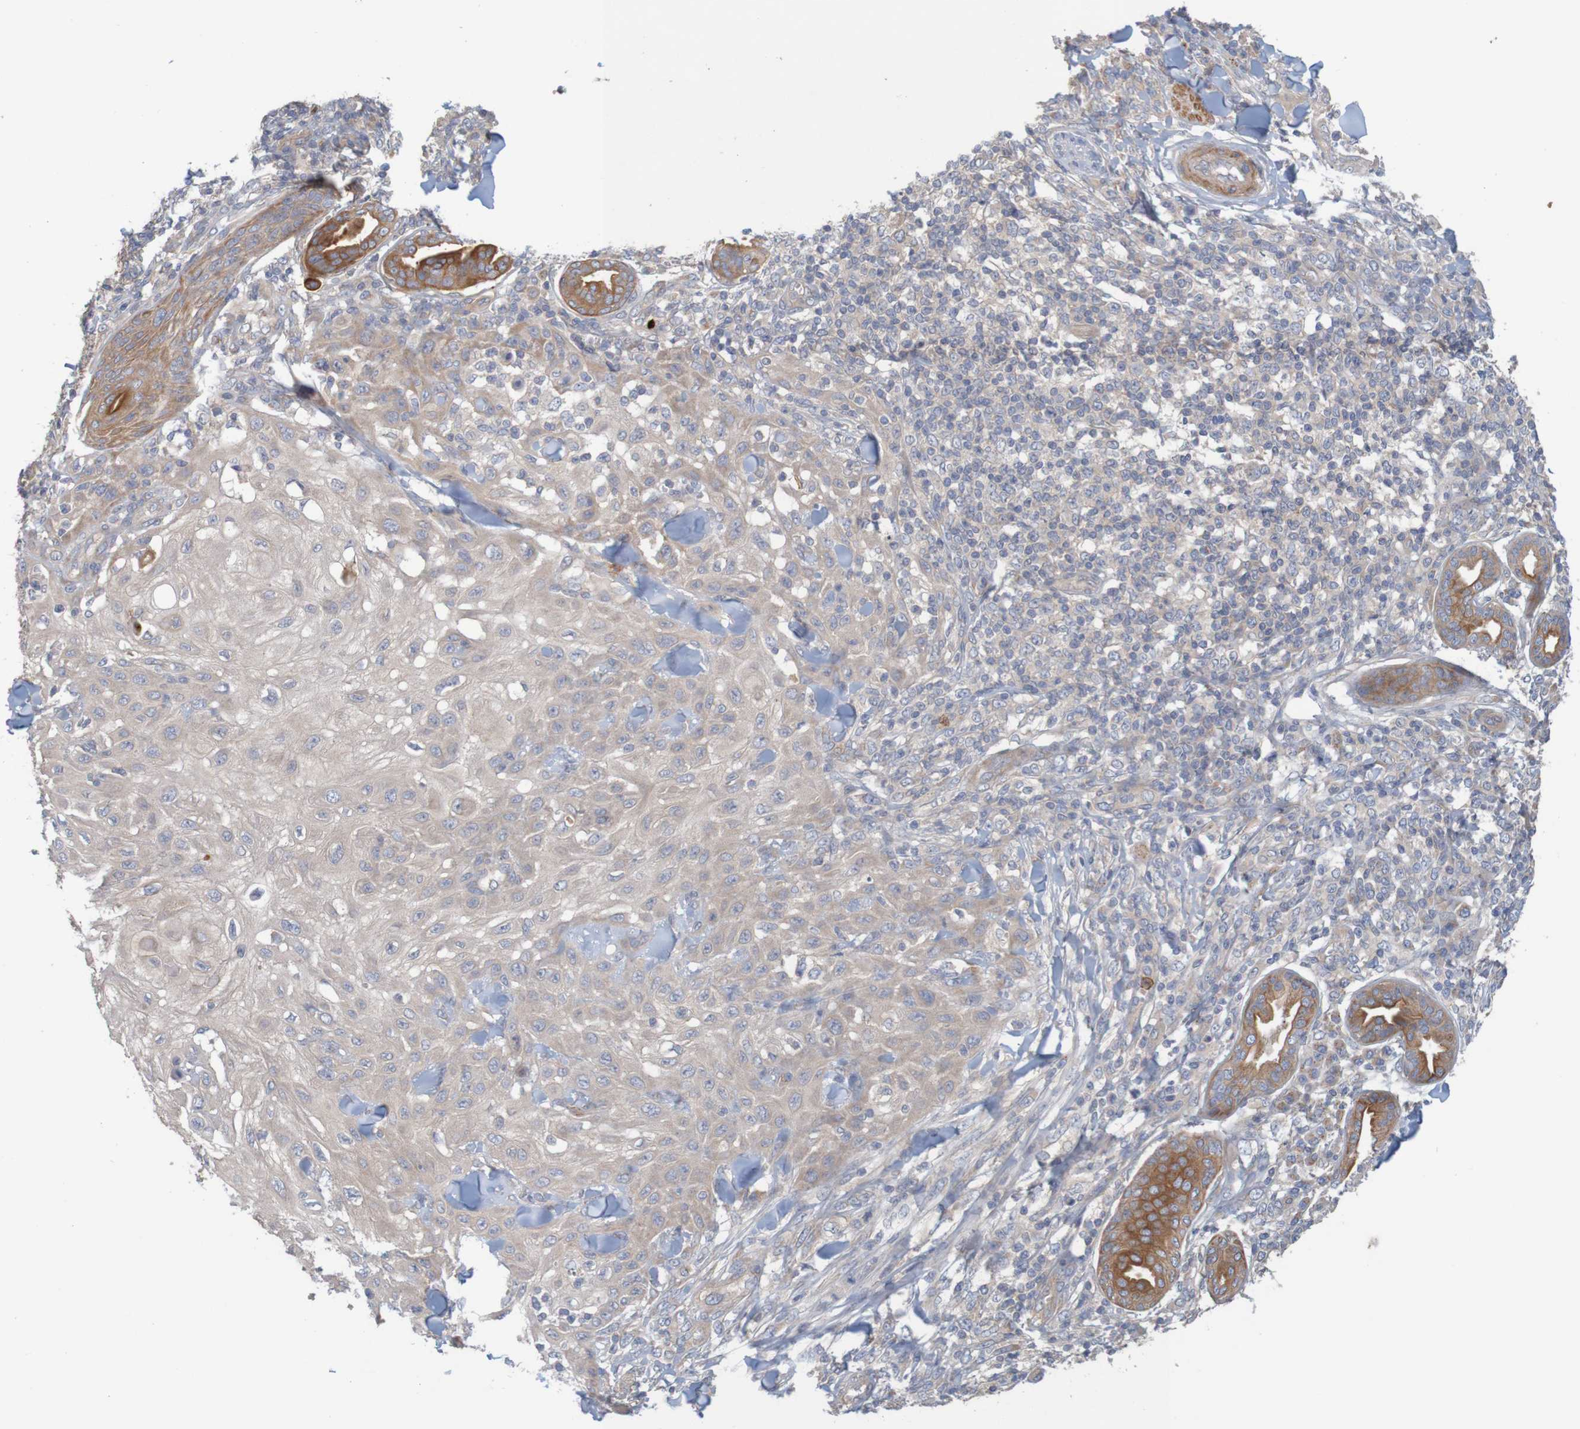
{"staining": {"intensity": "moderate", "quantity": "25%-75%", "location": "cytoplasmic/membranous"}, "tissue": "skin cancer", "cell_type": "Tumor cells", "image_type": "cancer", "snomed": [{"axis": "morphology", "description": "Squamous cell carcinoma, NOS"}, {"axis": "topography", "description": "Skin"}], "caption": "Immunohistochemical staining of skin squamous cell carcinoma displays medium levels of moderate cytoplasmic/membranous protein staining in approximately 25%-75% of tumor cells.", "gene": "KRT23", "patient": {"sex": "male", "age": 24}}